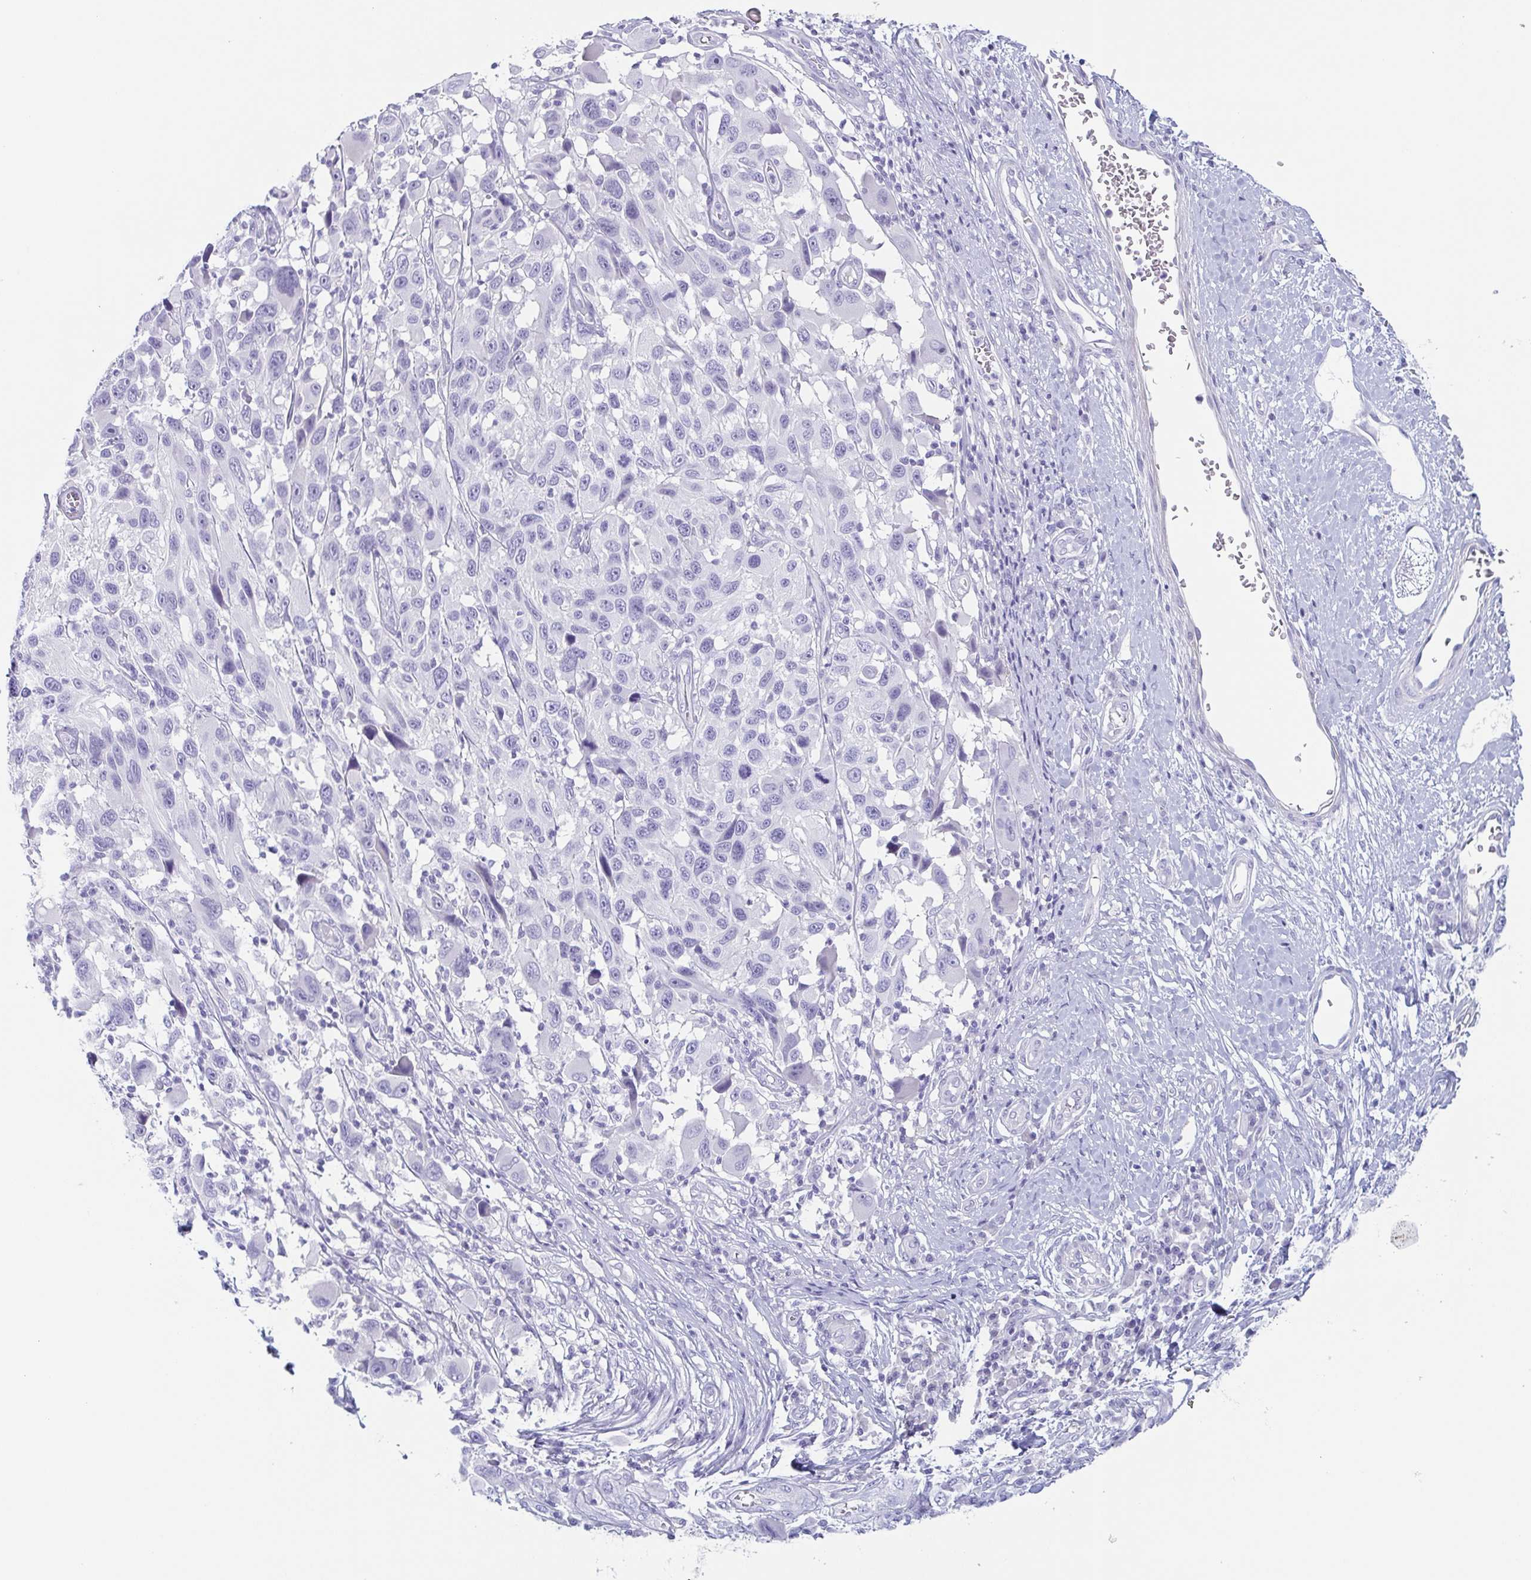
{"staining": {"intensity": "negative", "quantity": "none", "location": "none"}, "tissue": "melanoma", "cell_type": "Tumor cells", "image_type": "cancer", "snomed": [{"axis": "morphology", "description": "Malignant melanoma, NOS"}, {"axis": "topography", "description": "Skin"}], "caption": "Immunohistochemistry (IHC) micrograph of malignant melanoma stained for a protein (brown), which shows no positivity in tumor cells.", "gene": "TAGLN3", "patient": {"sex": "male", "age": 53}}